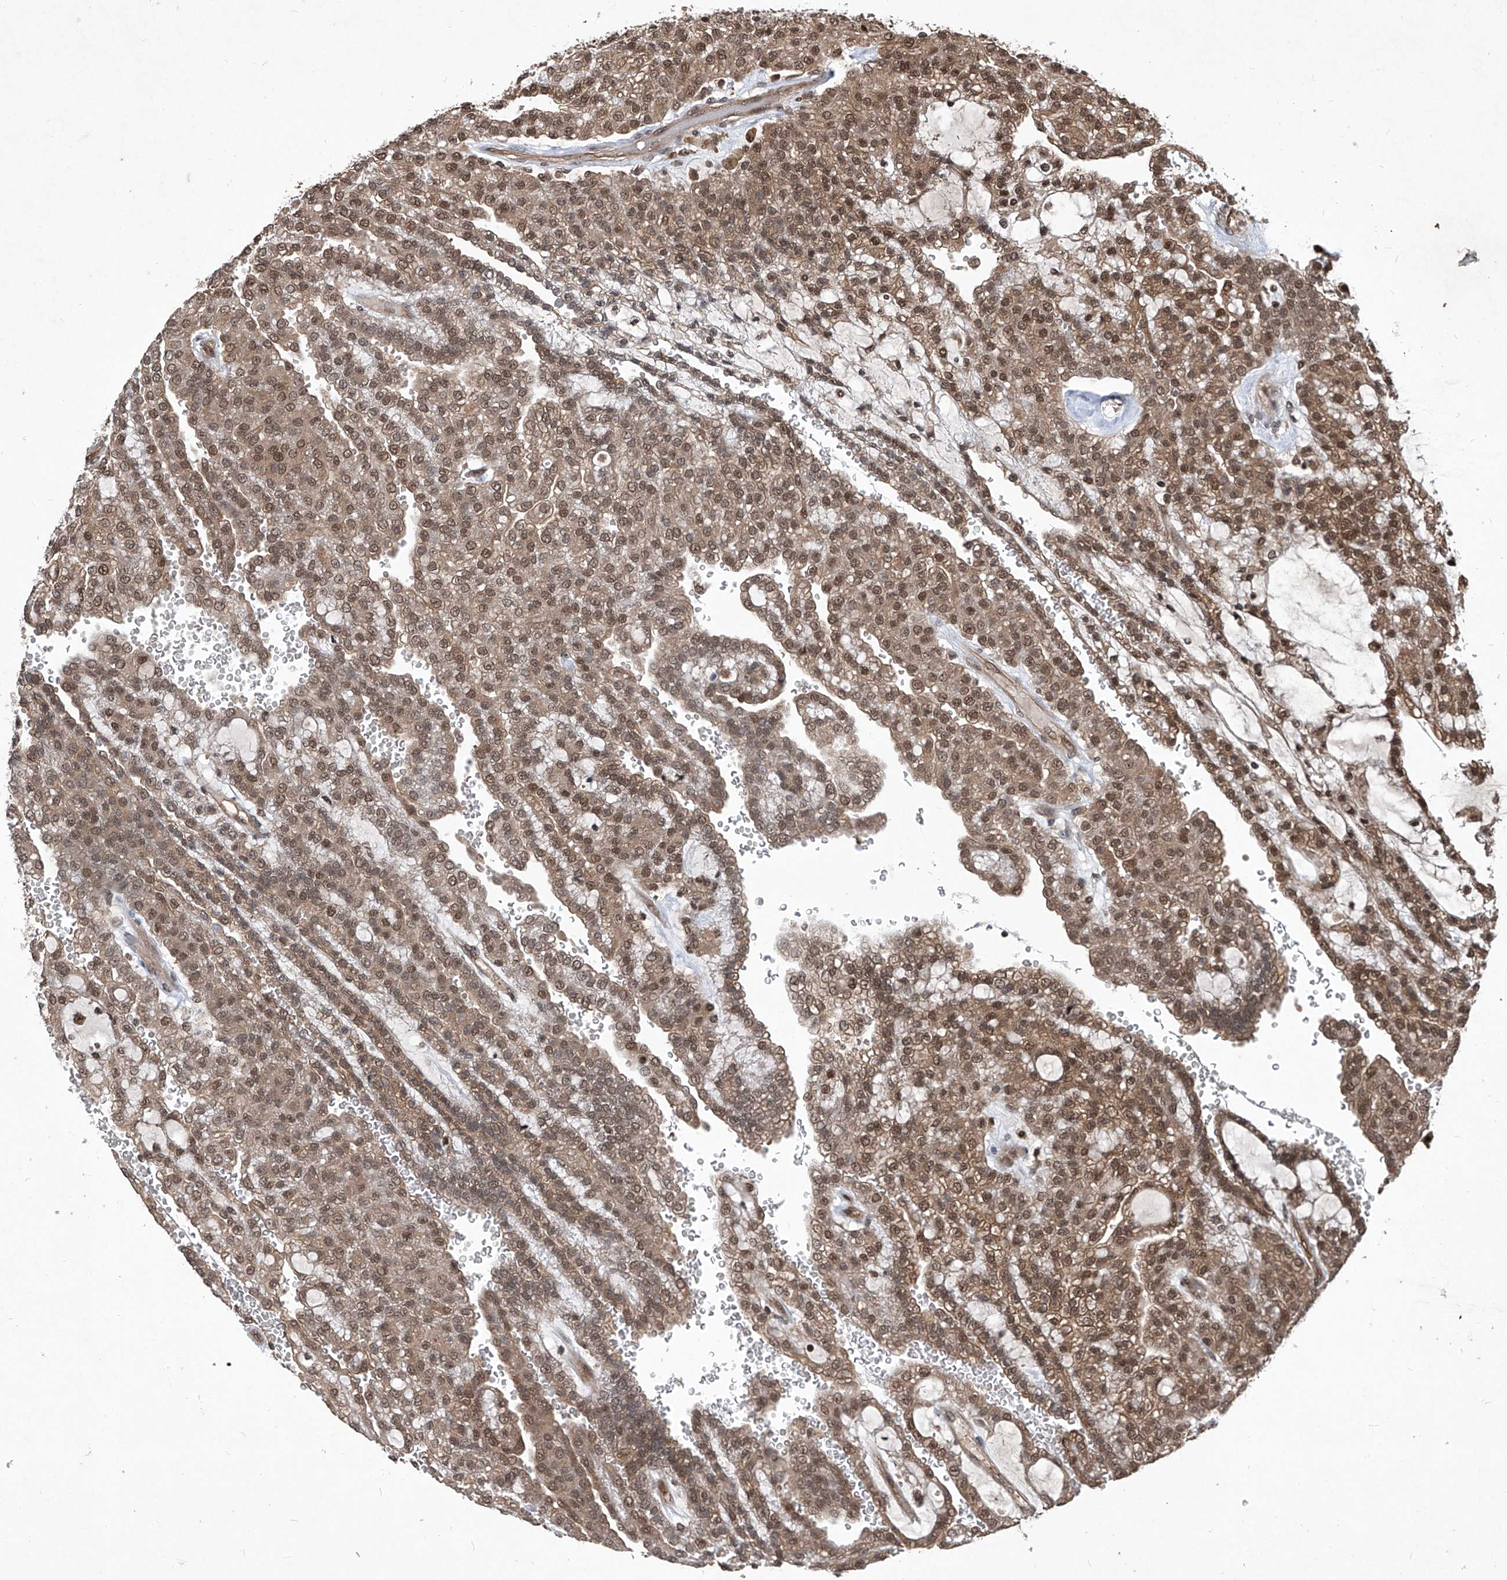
{"staining": {"intensity": "moderate", "quantity": ">75%", "location": "cytoplasmic/membranous,nuclear"}, "tissue": "renal cancer", "cell_type": "Tumor cells", "image_type": "cancer", "snomed": [{"axis": "morphology", "description": "Adenocarcinoma, NOS"}, {"axis": "topography", "description": "Kidney"}], "caption": "Immunohistochemistry of human renal cancer (adenocarcinoma) displays medium levels of moderate cytoplasmic/membranous and nuclear expression in approximately >75% of tumor cells. Immunohistochemistry stains the protein in brown and the nuclei are stained blue.", "gene": "PSMB1", "patient": {"sex": "male", "age": 63}}